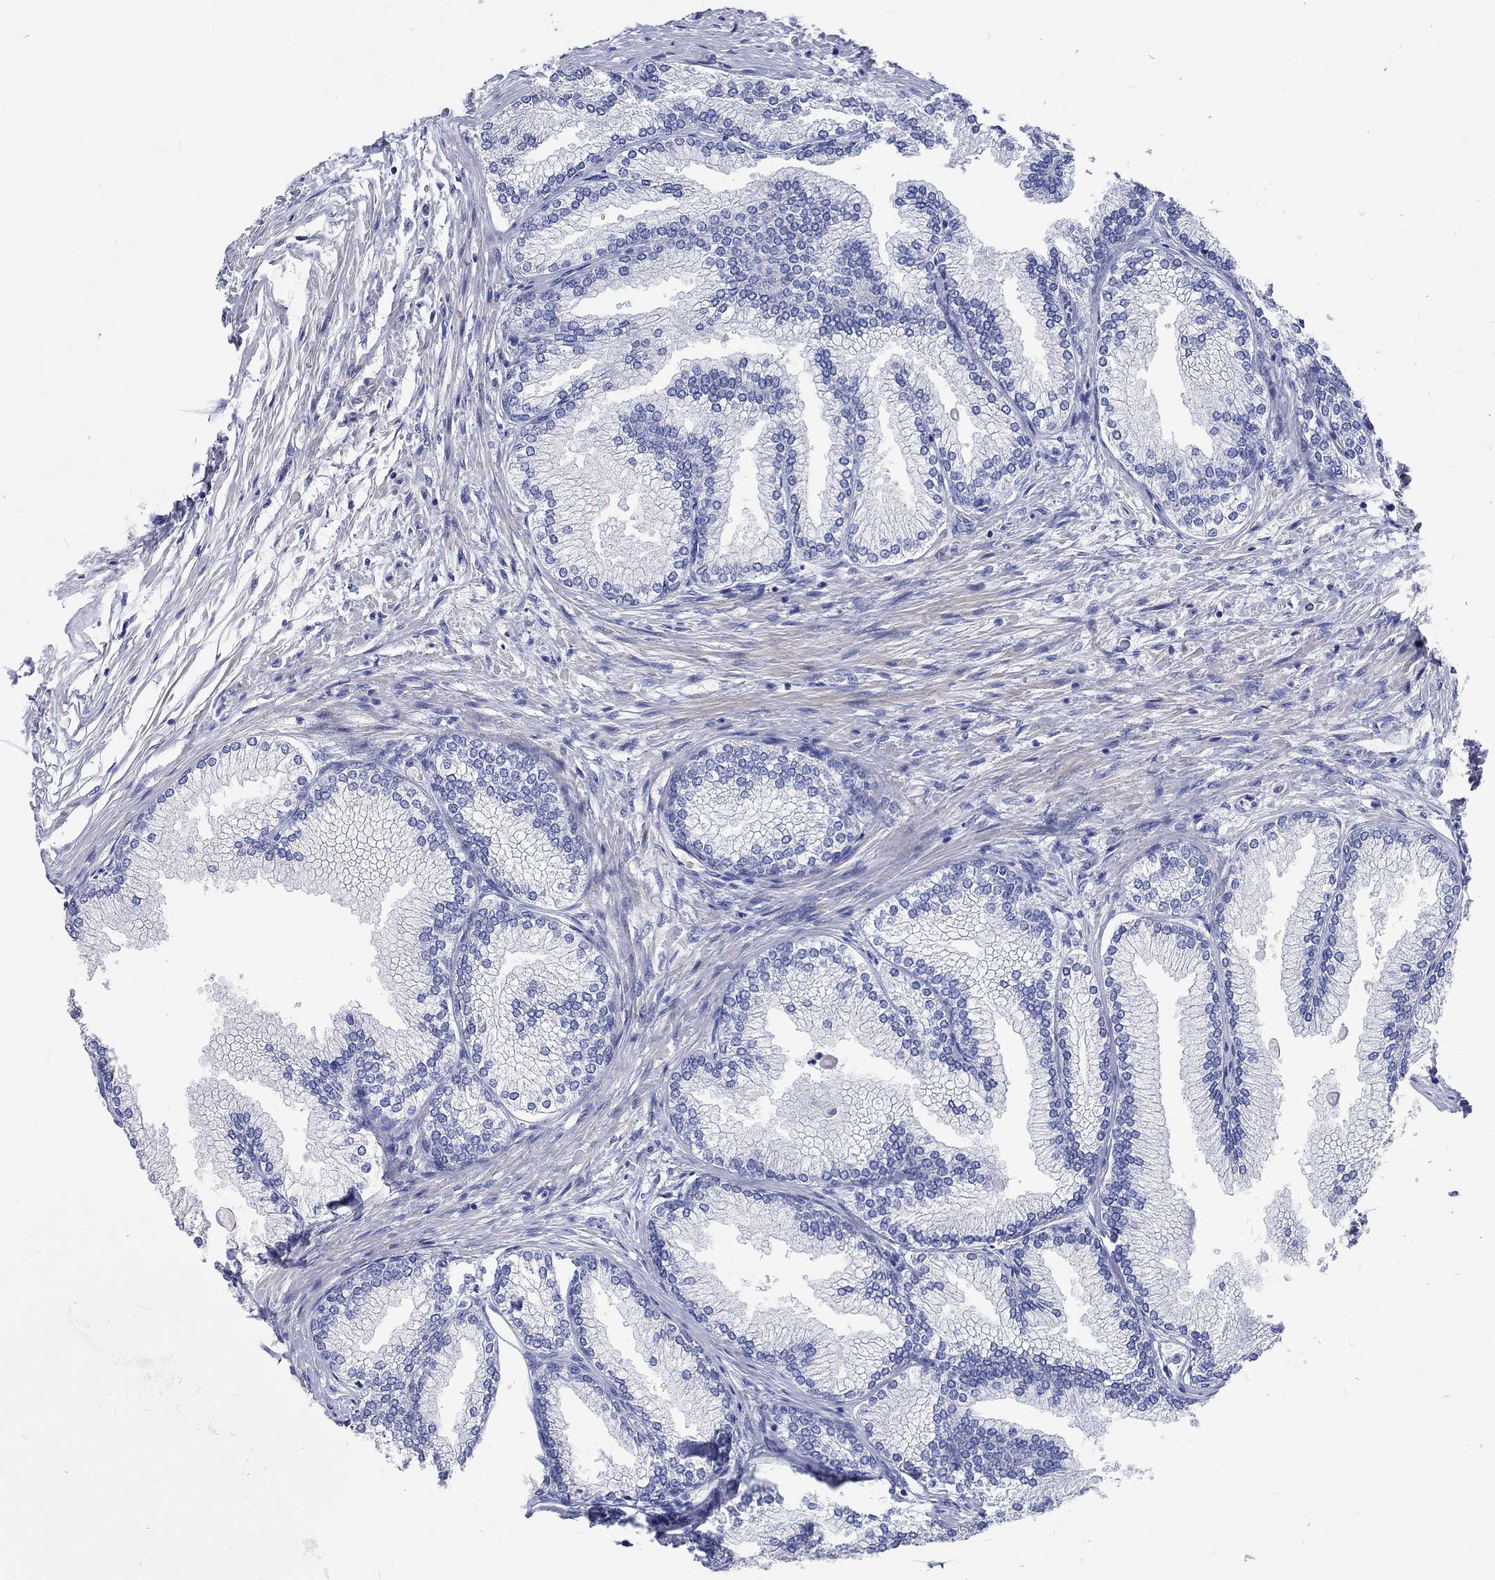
{"staining": {"intensity": "negative", "quantity": "none", "location": "none"}, "tissue": "prostate", "cell_type": "Glandular cells", "image_type": "normal", "snomed": [{"axis": "morphology", "description": "Normal tissue, NOS"}, {"axis": "topography", "description": "Prostate"}], "caption": "Immunohistochemistry photomicrograph of benign prostate stained for a protein (brown), which exhibits no expression in glandular cells.", "gene": "C4orf47", "patient": {"sex": "male", "age": 72}}